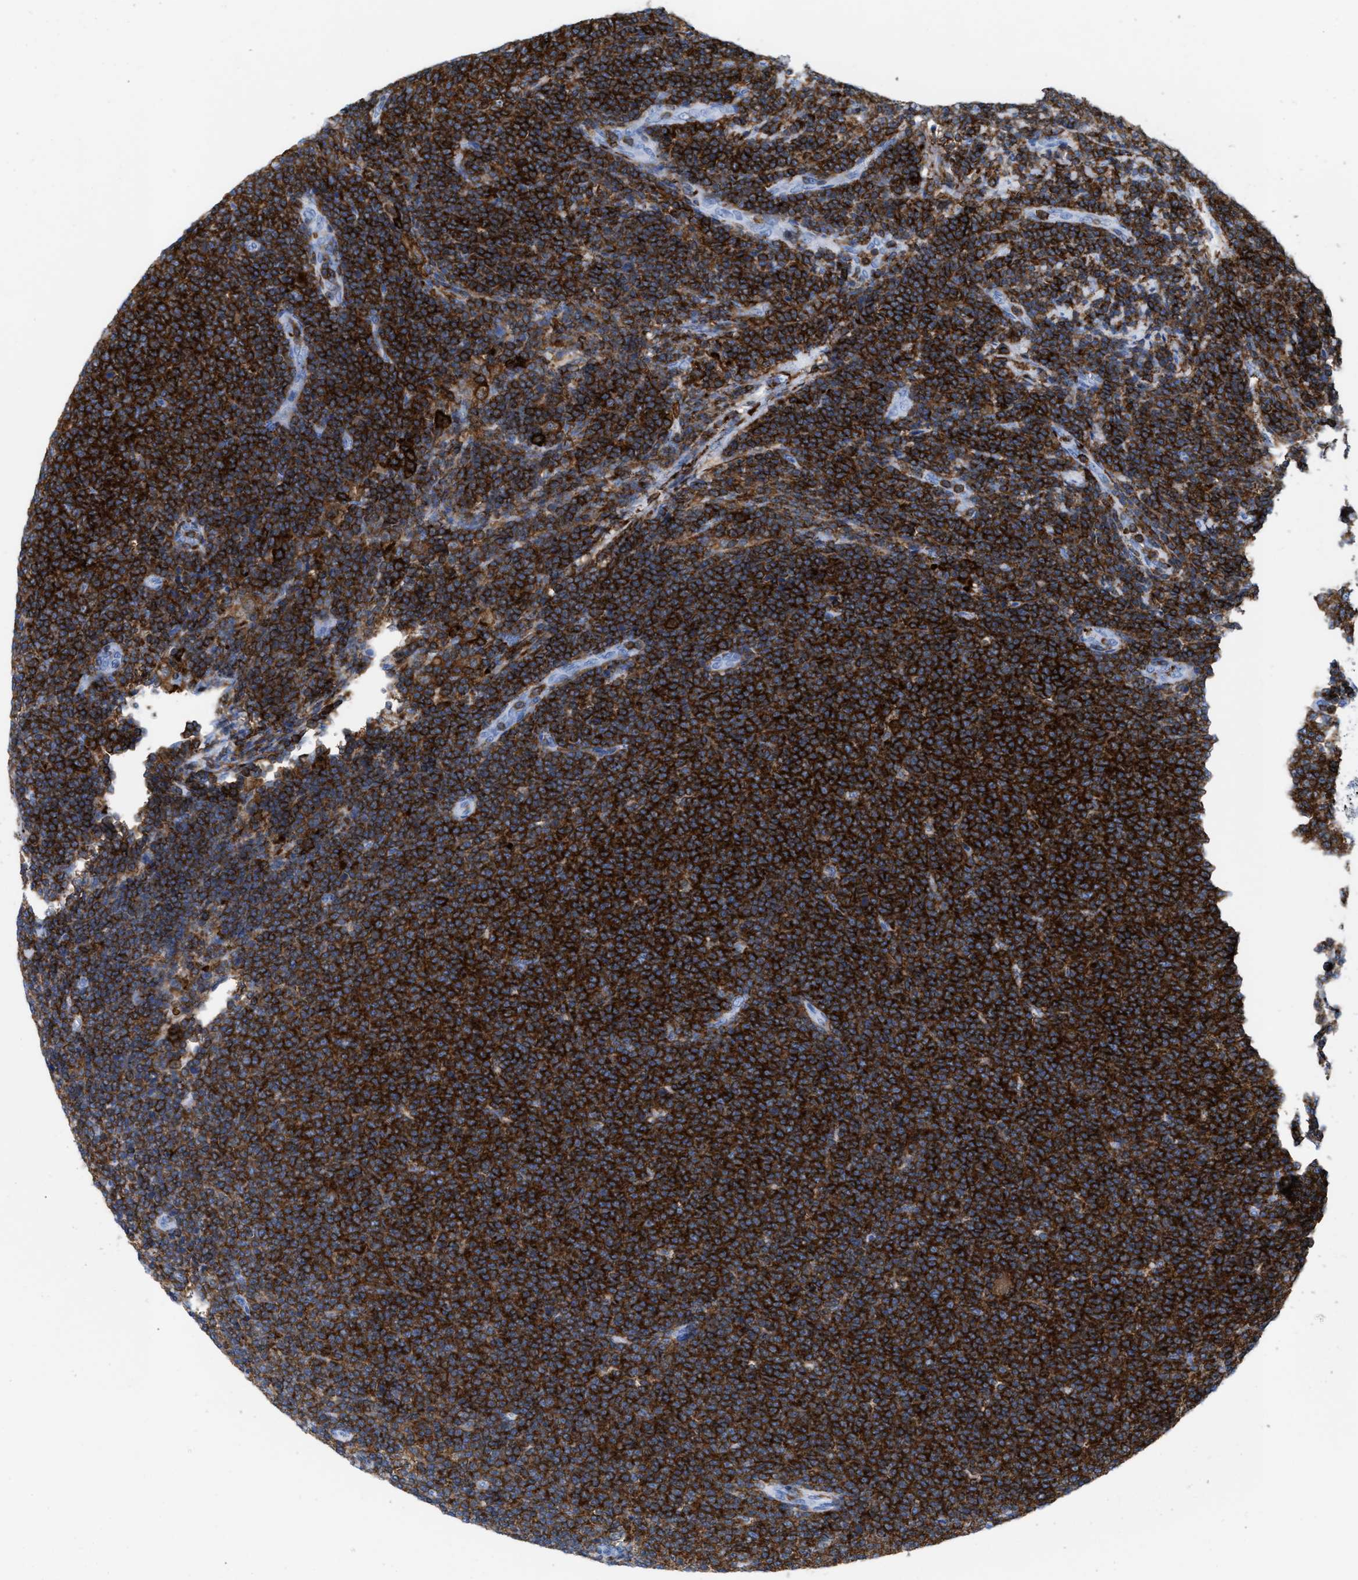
{"staining": {"intensity": "strong", "quantity": ">75%", "location": "cytoplasmic/membranous"}, "tissue": "lymphoma", "cell_type": "Tumor cells", "image_type": "cancer", "snomed": [{"axis": "morphology", "description": "Malignant lymphoma, non-Hodgkin's type, Low grade"}, {"axis": "topography", "description": "Lymph node"}], "caption": "IHC micrograph of neoplastic tissue: malignant lymphoma, non-Hodgkin's type (low-grade) stained using immunohistochemistry exhibits high levels of strong protein expression localized specifically in the cytoplasmic/membranous of tumor cells, appearing as a cytoplasmic/membranous brown color.", "gene": "LCP1", "patient": {"sex": "male", "age": 66}}